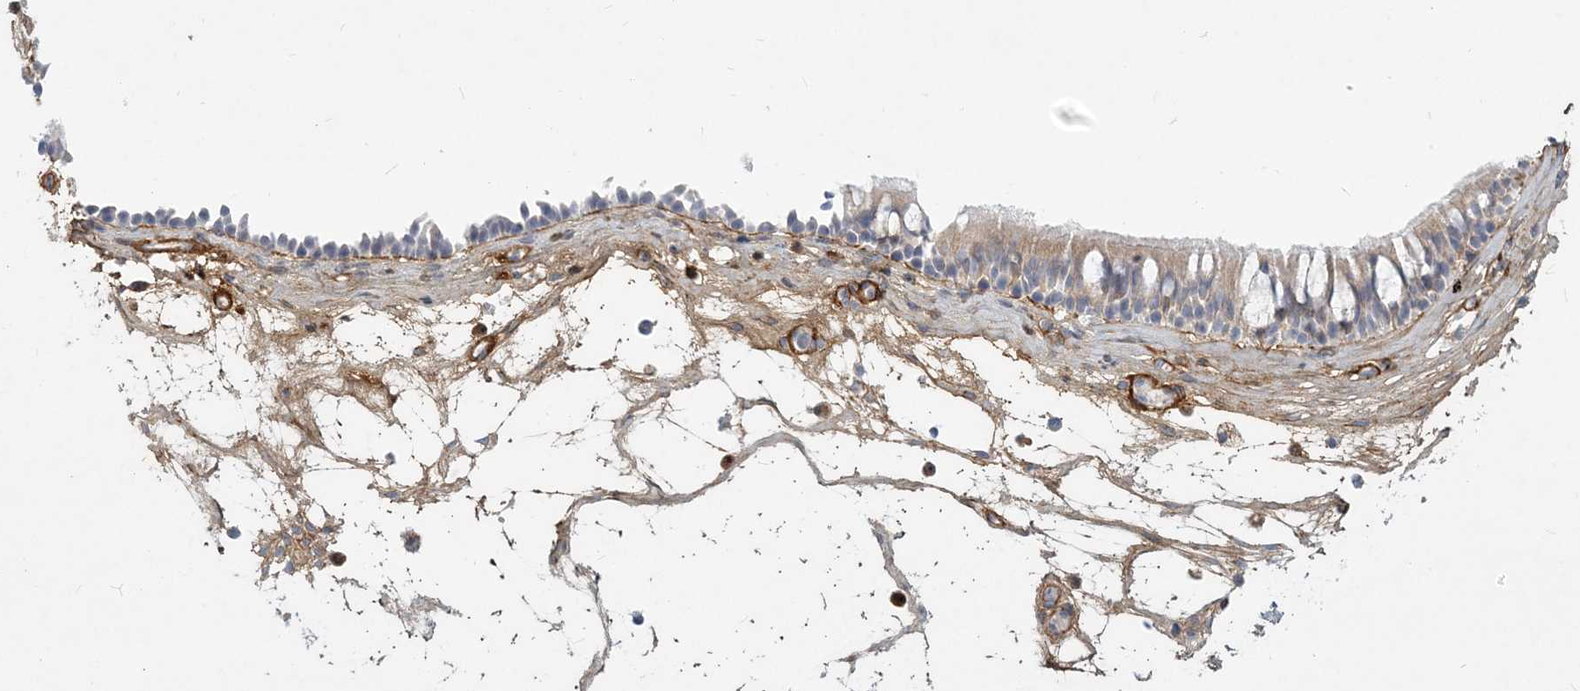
{"staining": {"intensity": "weak", "quantity": "25%-75%", "location": "cytoplasmic/membranous"}, "tissue": "nasopharynx", "cell_type": "Respiratory epithelial cells", "image_type": "normal", "snomed": [{"axis": "morphology", "description": "Normal tissue, NOS"}, {"axis": "morphology", "description": "Inflammation, NOS"}, {"axis": "morphology", "description": "Malignant melanoma, Metastatic site"}, {"axis": "topography", "description": "Nasopharynx"}], "caption": "Immunohistochemical staining of normal nasopharynx displays low levels of weak cytoplasmic/membranous positivity in about 25%-75% of respiratory epithelial cells. (Stains: DAB (3,3'-diaminobenzidine) in brown, nuclei in blue, Microscopy: brightfield microscopy at high magnification).", "gene": "GMPPA", "patient": {"sex": "male", "age": 70}}